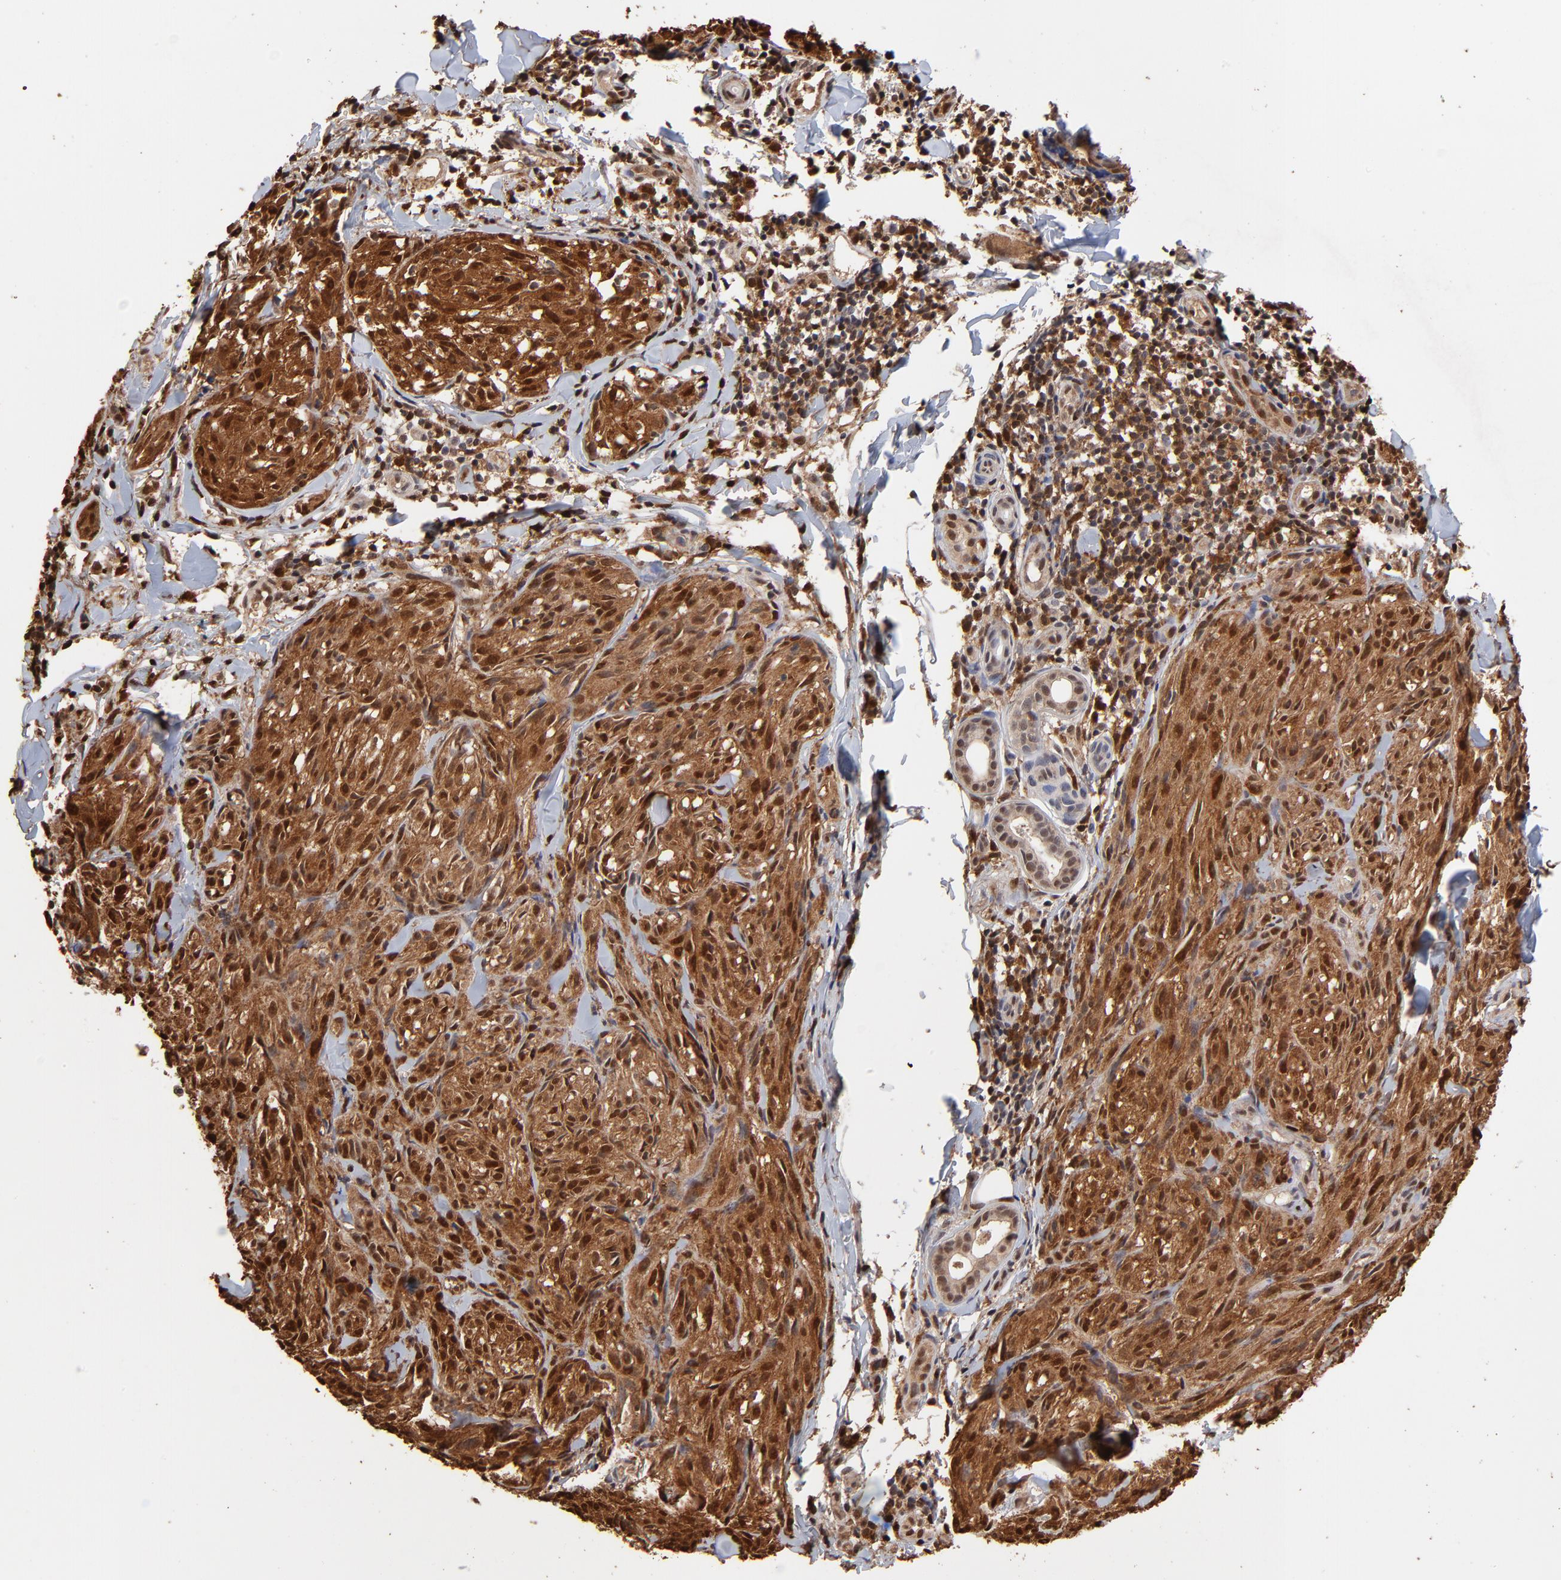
{"staining": {"intensity": "moderate", "quantity": ">75%", "location": "cytoplasmic/membranous,nuclear"}, "tissue": "melanoma", "cell_type": "Tumor cells", "image_type": "cancer", "snomed": [{"axis": "morphology", "description": "Malignant melanoma, Metastatic site"}, {"axis": "topography", "description": "Skin"}], "caption": "Malignant melanoma (metastatic site) stained for a protein displays moderate cytoplasmic/membranous and nuclear positivity in tumor cells. (Stains: DAB (3,3'-diaminobenzidine) in brown, nuclei in blue, Microscopy: brightfield microscopy at high magnification).", "gene": "CASP1", "patient": {"sex": "female", "age": 66}}